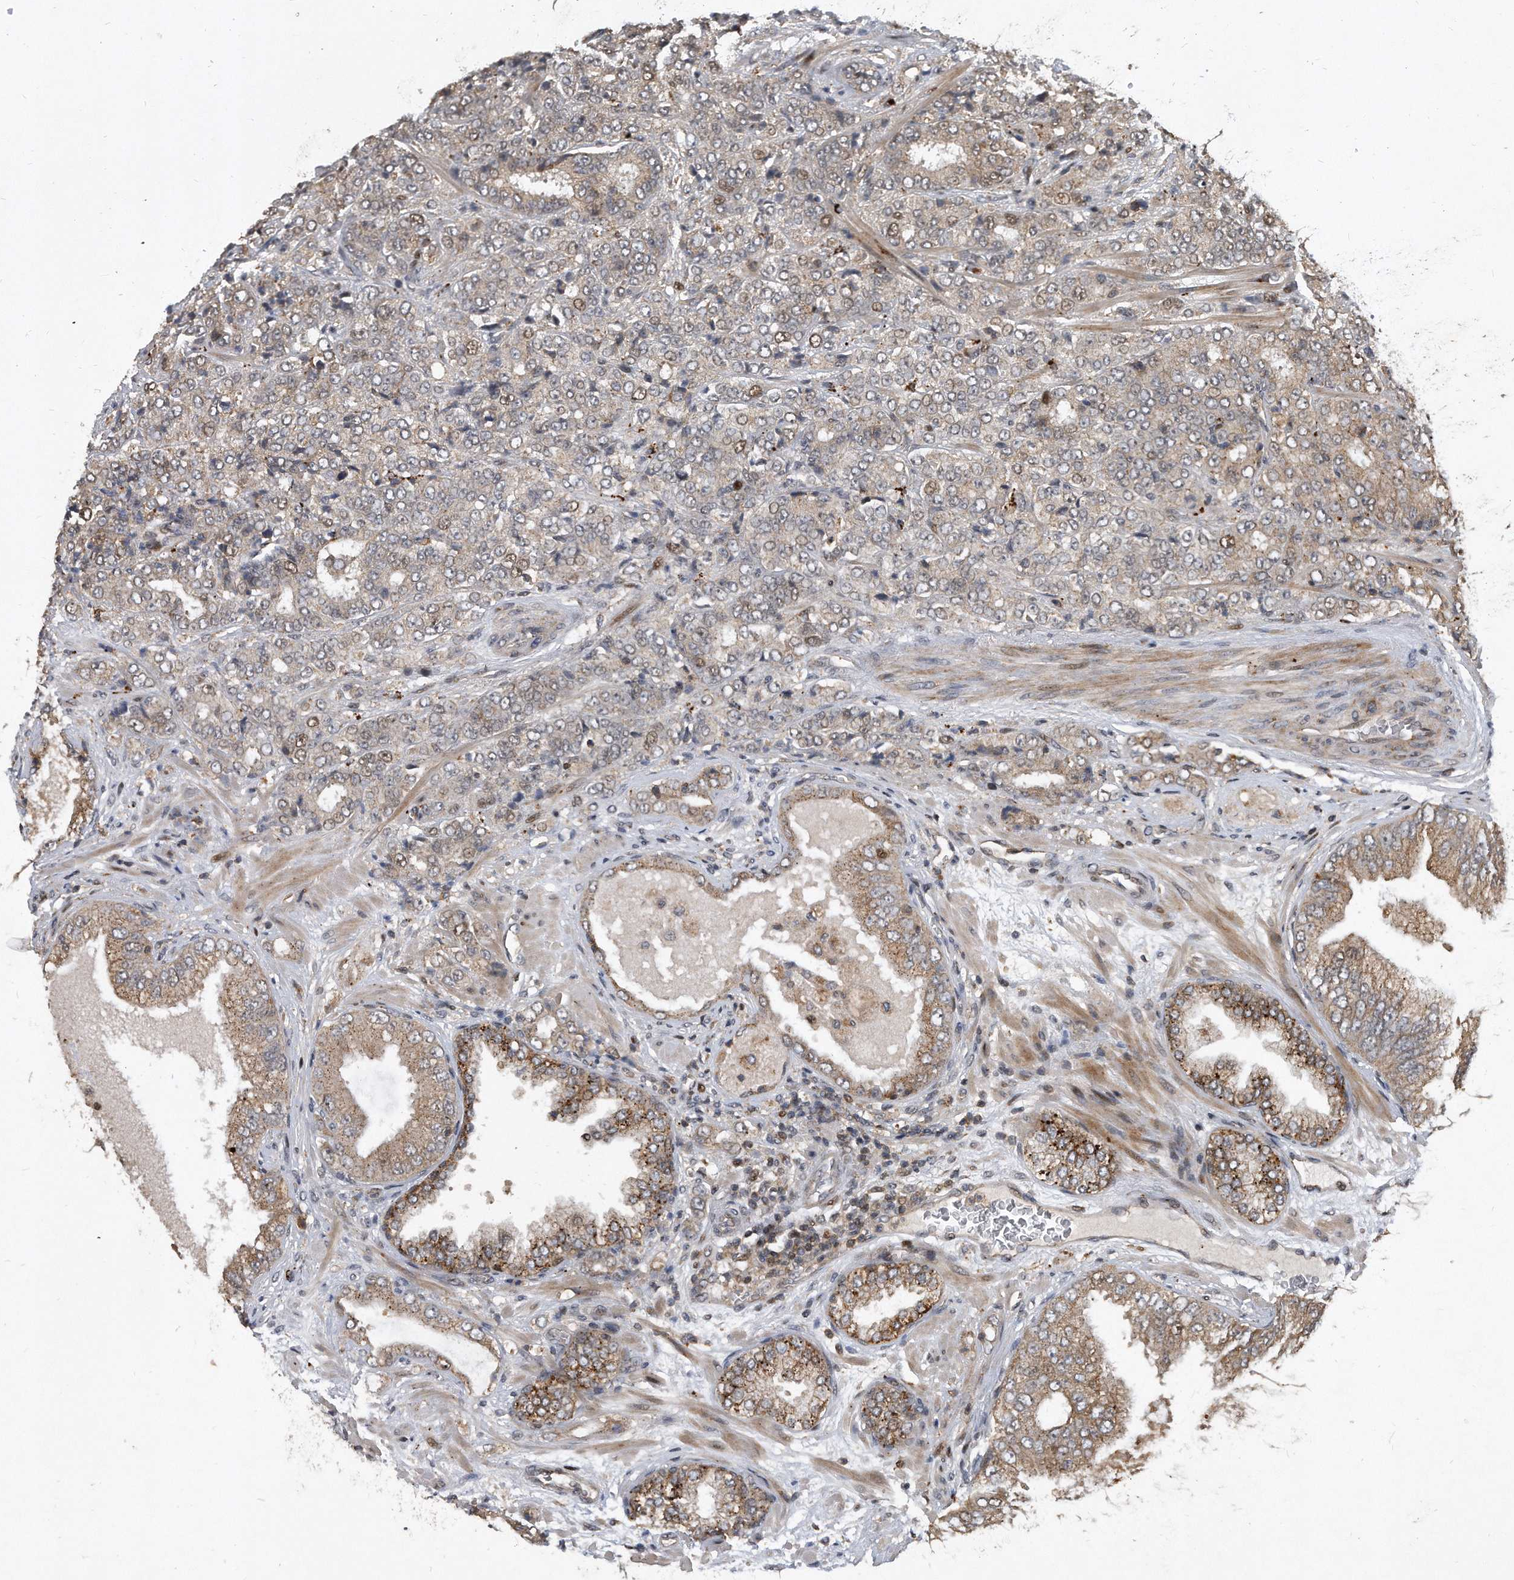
{"staining": {"intensity": "moderate", "quantity": "25%-75%", "location": "cytoplasmic/membranous"}, "tissue": "prostate cancer", "cell_type": "Tumor cells", "image_type": "cancer", "snomed": [{"axis": "morphology", "description": "Adenocarcinoma, High grade"}, {"axis": "topography", "description": "Prostate"}], "caption": "High-grade adenocarcinoma (prostate) stained for a protein (brown) displays moderate cytoplasmic/membranous positive positivity in about 25%-75% of tumor cells.", "gene": "PGBD2", "patient": {"sex": "male", "age": 58}}